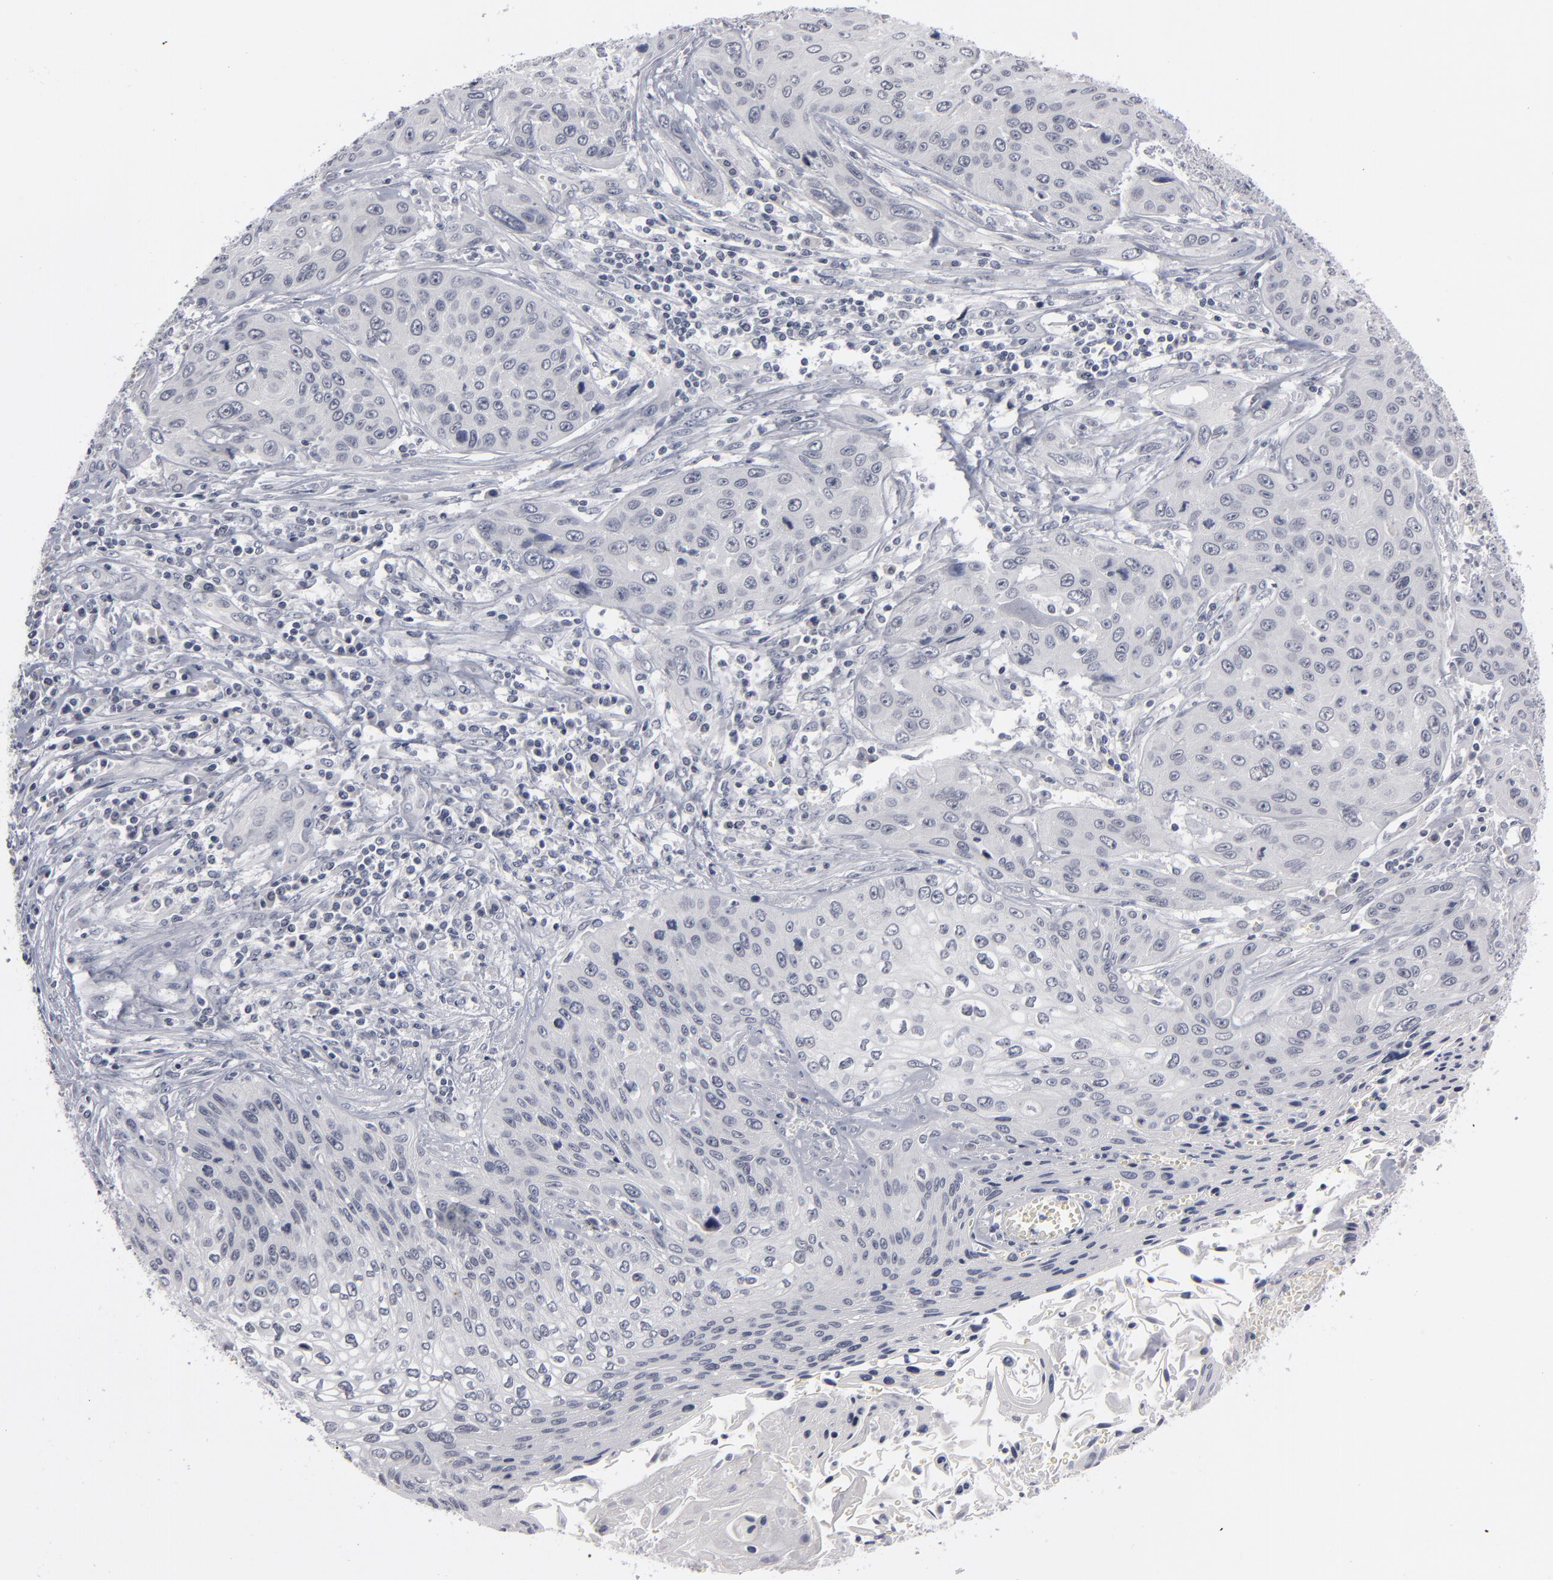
{"staining": {"intensity": "negative", "quantity": "none", "location": "none"}, "tissue": "cervical cancer", "cell_type": "Tumor cells", "image_type": "cancer", "snomed": [{"axis": "morphology", "description": "Squamous cell carcinoma, NOS"}, {"axis": "topography", "description": "Cervix"}], "caption": "The micrograph demonstrates no staining of tumor cells in cervical cancer.", "gene": "KIAA1210", "patient": {"sex": "female", "age": 32}}